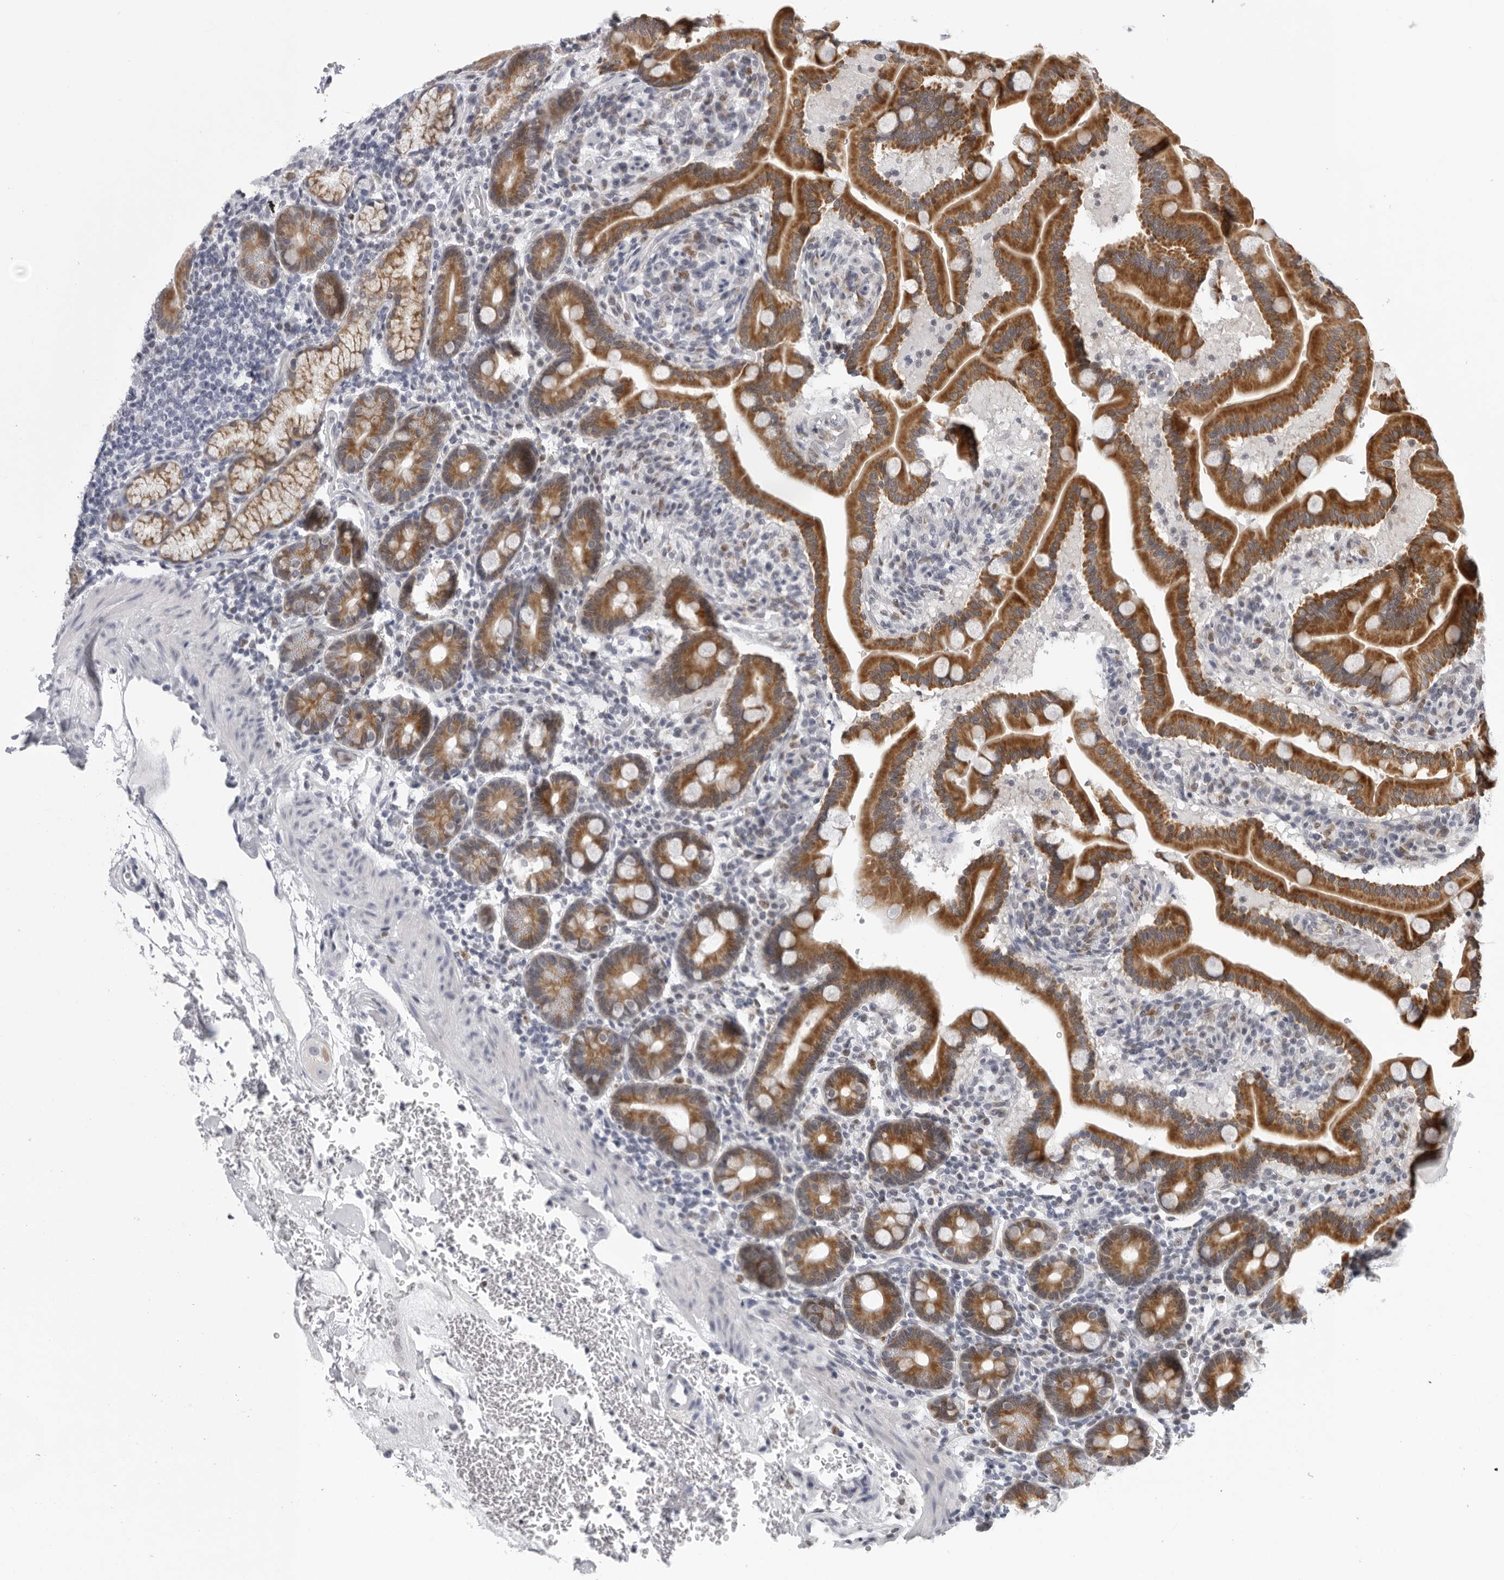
{"staining": {"intensity": "strong", "quantity": ">75%", "location": "cytoplasmic/membranous"}, "tissue": "duodenum", "cell_type": "Glandular cells", "image_type": "normal", "snomed": [{"axis": "morphology", "description": "Normal tissue, NOS"}, {"axis": "topography", "description": "Duodenum"}], "caption": "About >75% of glandular cells in benign human duodenum display strong cytoplasmic/membranous protein positivity as visualized by brown immunohistochemical staining.", "gene": "CPT2", "patient": {"sex": "male", "age": 54}}